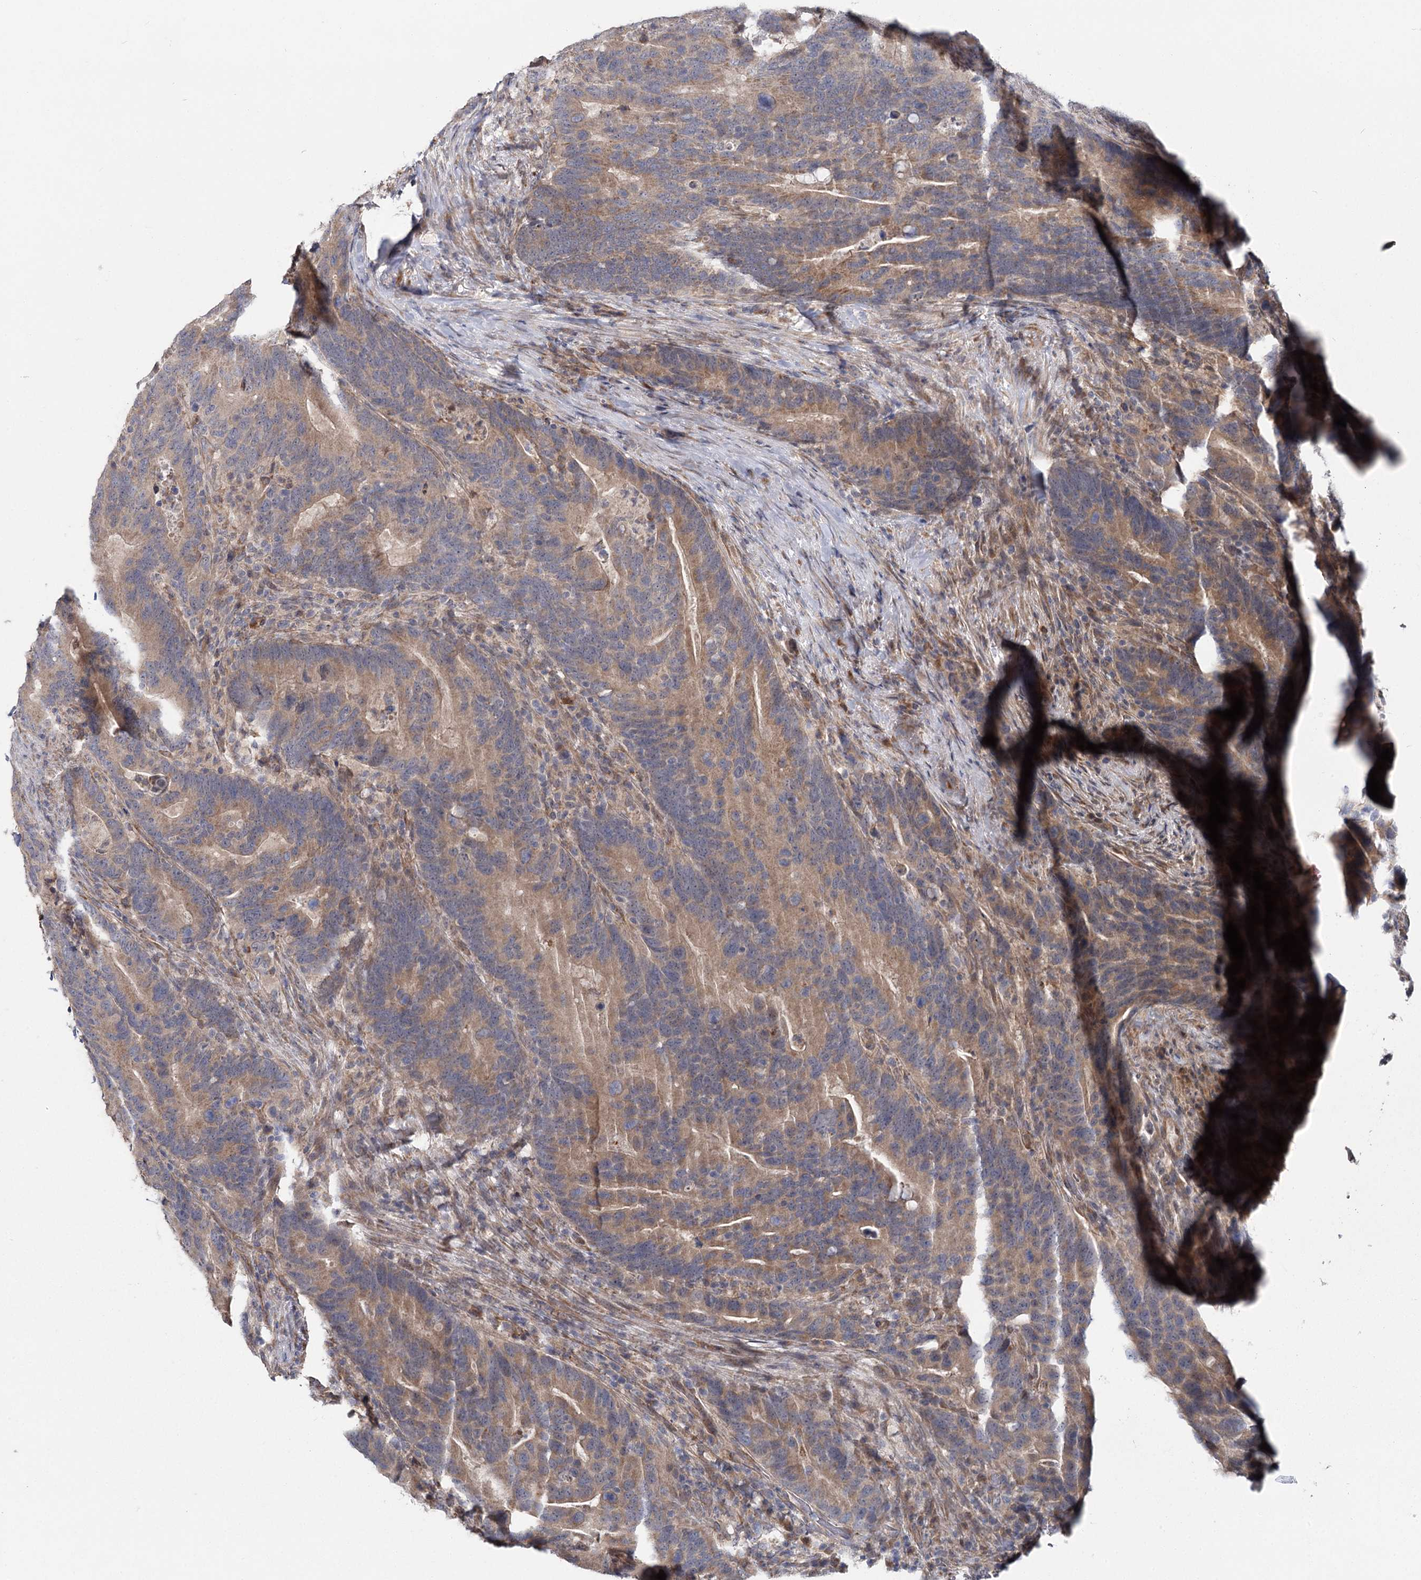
{"staining": {"intensity": "weak", "quantity": ">75%", "location": "cytoplasmic/membranous"}, "tissue": "colorectal cancer", "cell_type": "Tumor cells", "image_type": "cancer", "snomed": [{"axis": "morphology", "description": "Adenocarcinoma, NOS"}, {"axis": "topography", "description": "Colon"}], "caption": "Immunohistochemical staining of human adenocarcinoma (colorectal) displays low levels of weak cytoplasmic/membranous staining in approximately >75% of tumor cells. The staining was performed using DAB (3,3'-diaminobenzidine), with brown indicating positive protein expression. Nuclei are stained blue with hematoxylin.", "gene": "TBC1D9B", "patient": {"sex": "female", "age": 66}}